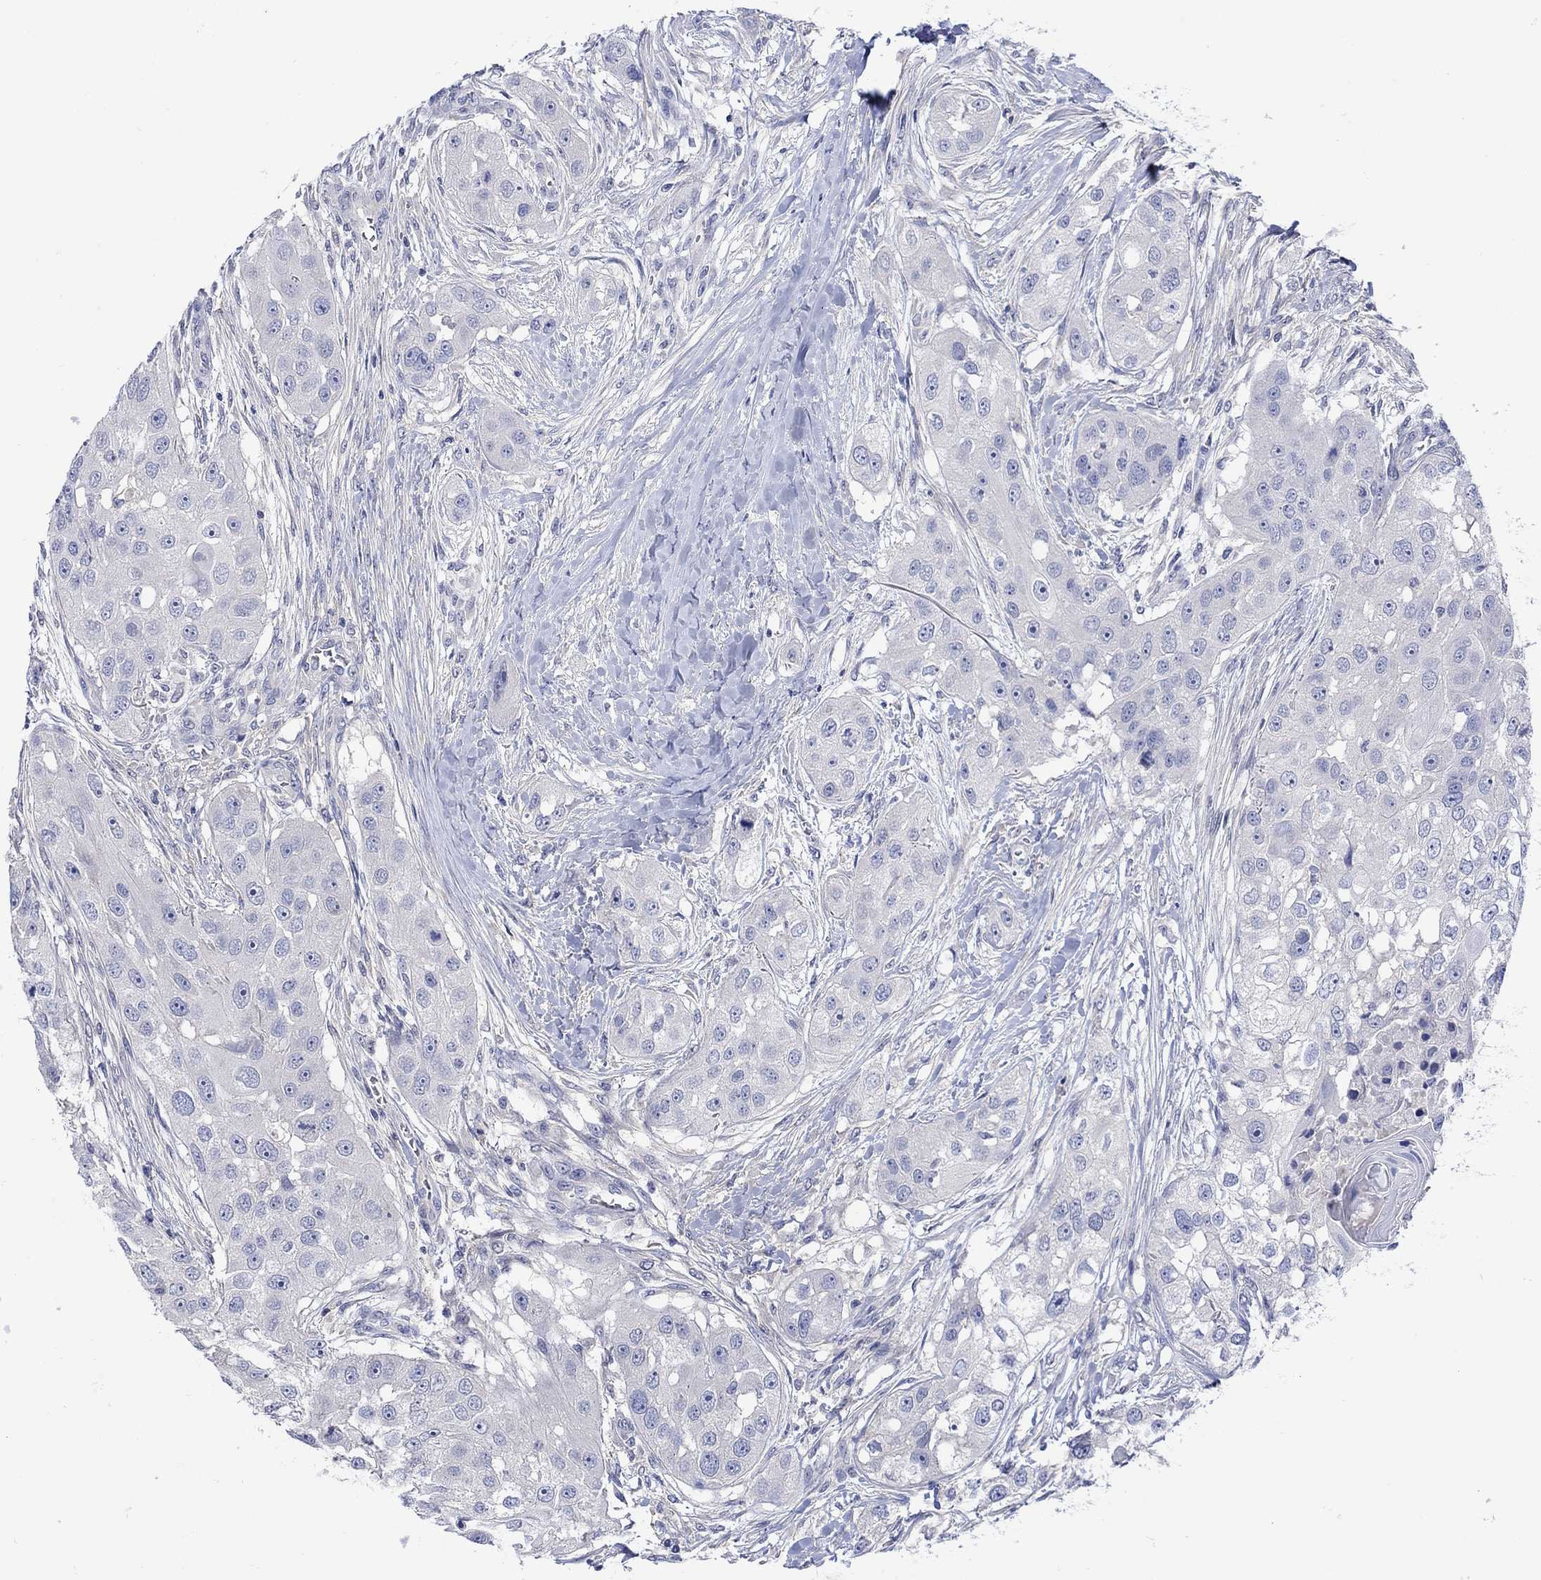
{"staining": {"intensity": "negative", "quantity": "none", "location": "none"}, "tissue": "head and neck cancer", "cell_type": "Tumor cells", "image_type": "cancer", "snomed": [{"axis": "morphology", "description": "Normal tissue, NOS"}, {"axis": "morphology", "description": "Squamous cell carcinoma, NOS"}, {"axis": "topography", "description": "Skeletal muscle"}, {"axis": "topography", "description": "Head-Neck"}], "caption": "IHC micrograph of squamous cell carcinoma (head and neck) stained for a protein (brown), which displays no positivity in tumor cells.", "gene": "MSI1", "patient": {"sex": "male", "age": 51}}